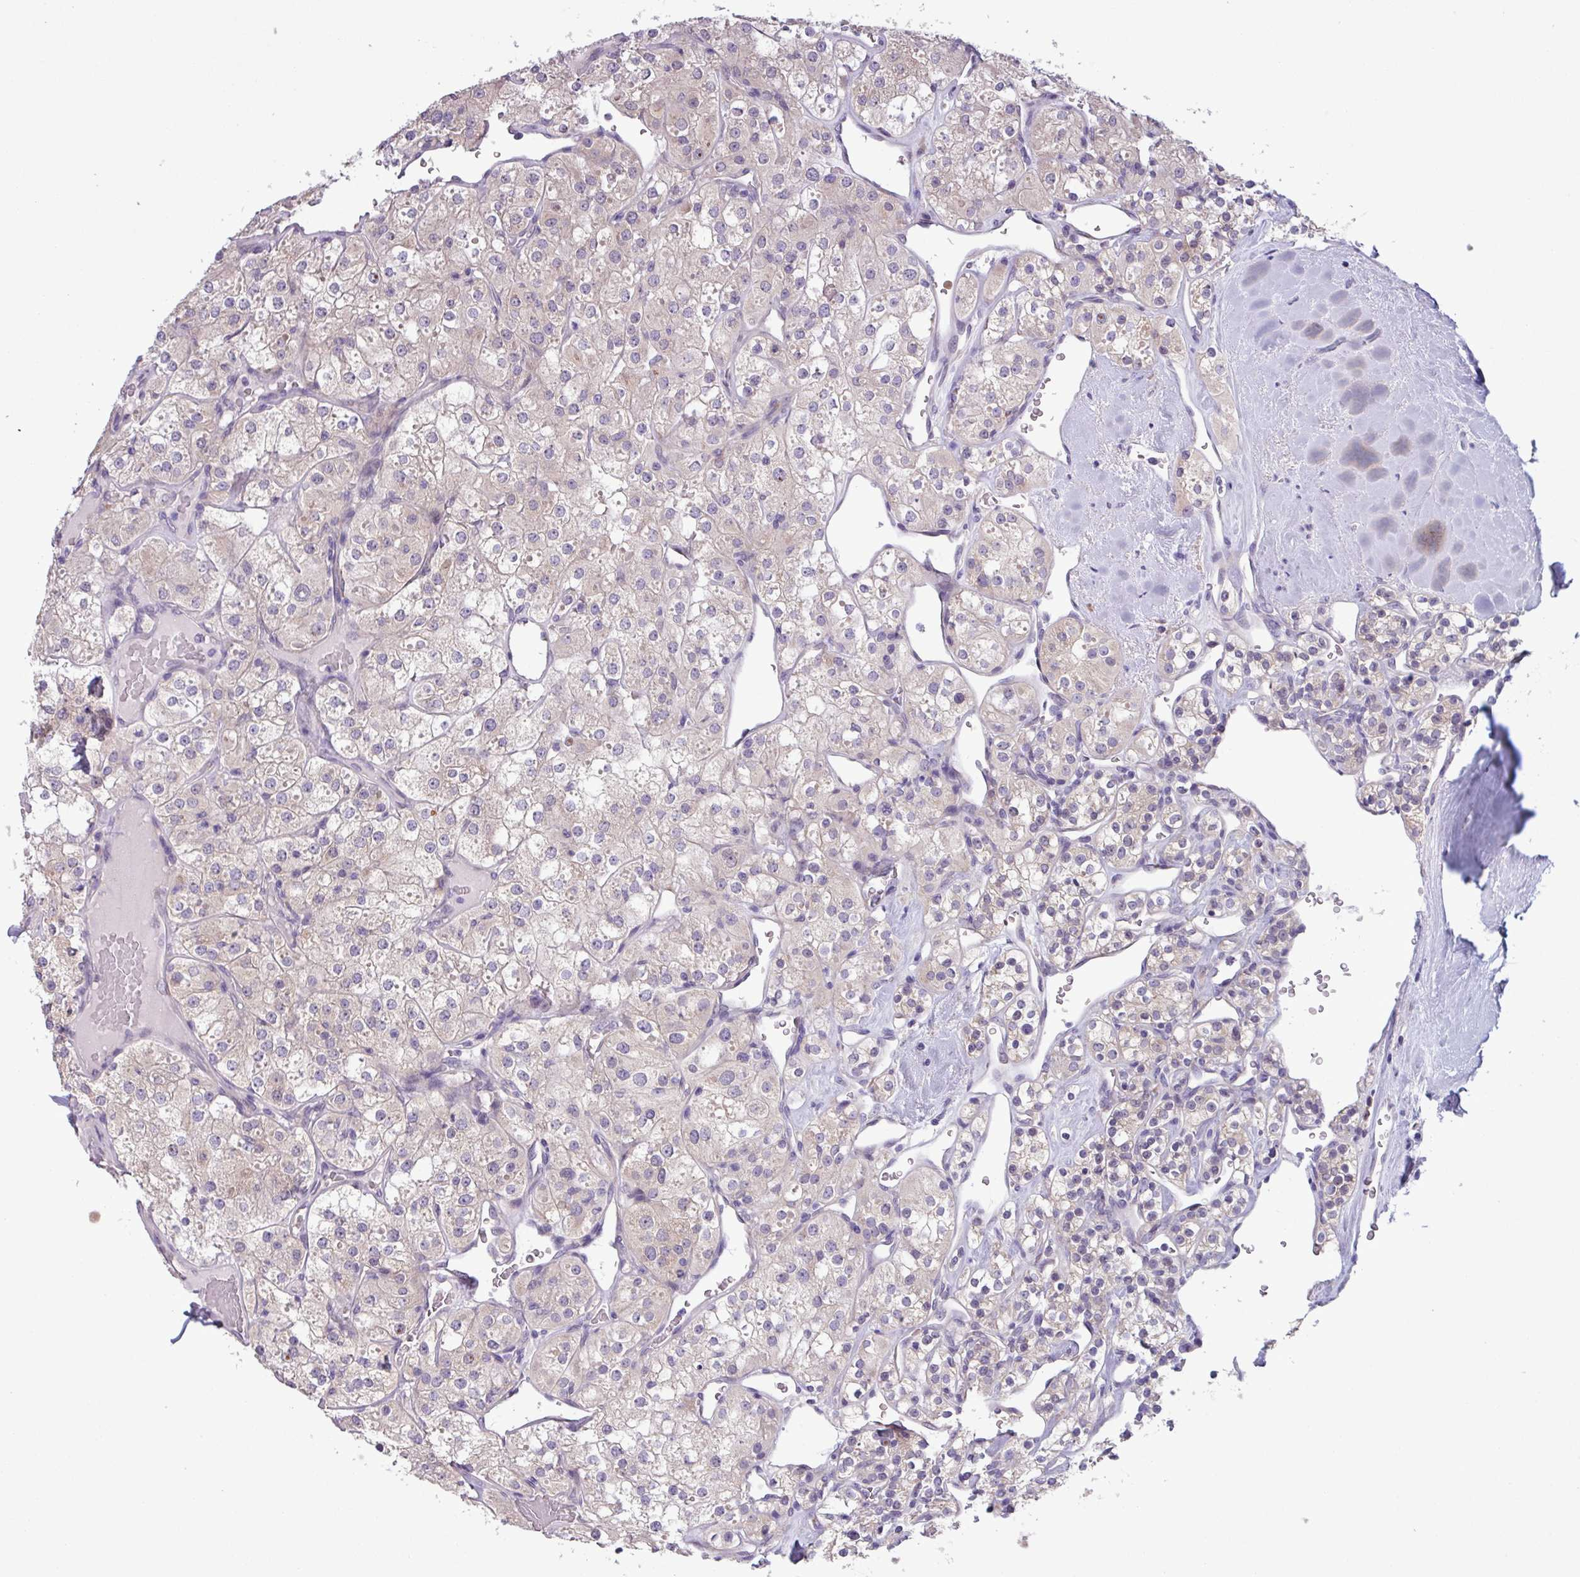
{"staining": {"intensity": "negative", "quantity": "none", "location": "none"}, "tissue": "renal cancer", "cell_type": "Tumor cells", "image_type": "cancer", "snomed": [{"axis": "morphology", "description": "Adenocarcinoma, NOS"}, {"axis": "topography", "description": "Kidney"}], "caption": "Immunohistochemistry (IHC) of renal cancer (adenocarcinoma) reveals no positivity in tumor cells.", "gene": "C20orf27", "patient": {"sex": "male", "age": 77}}